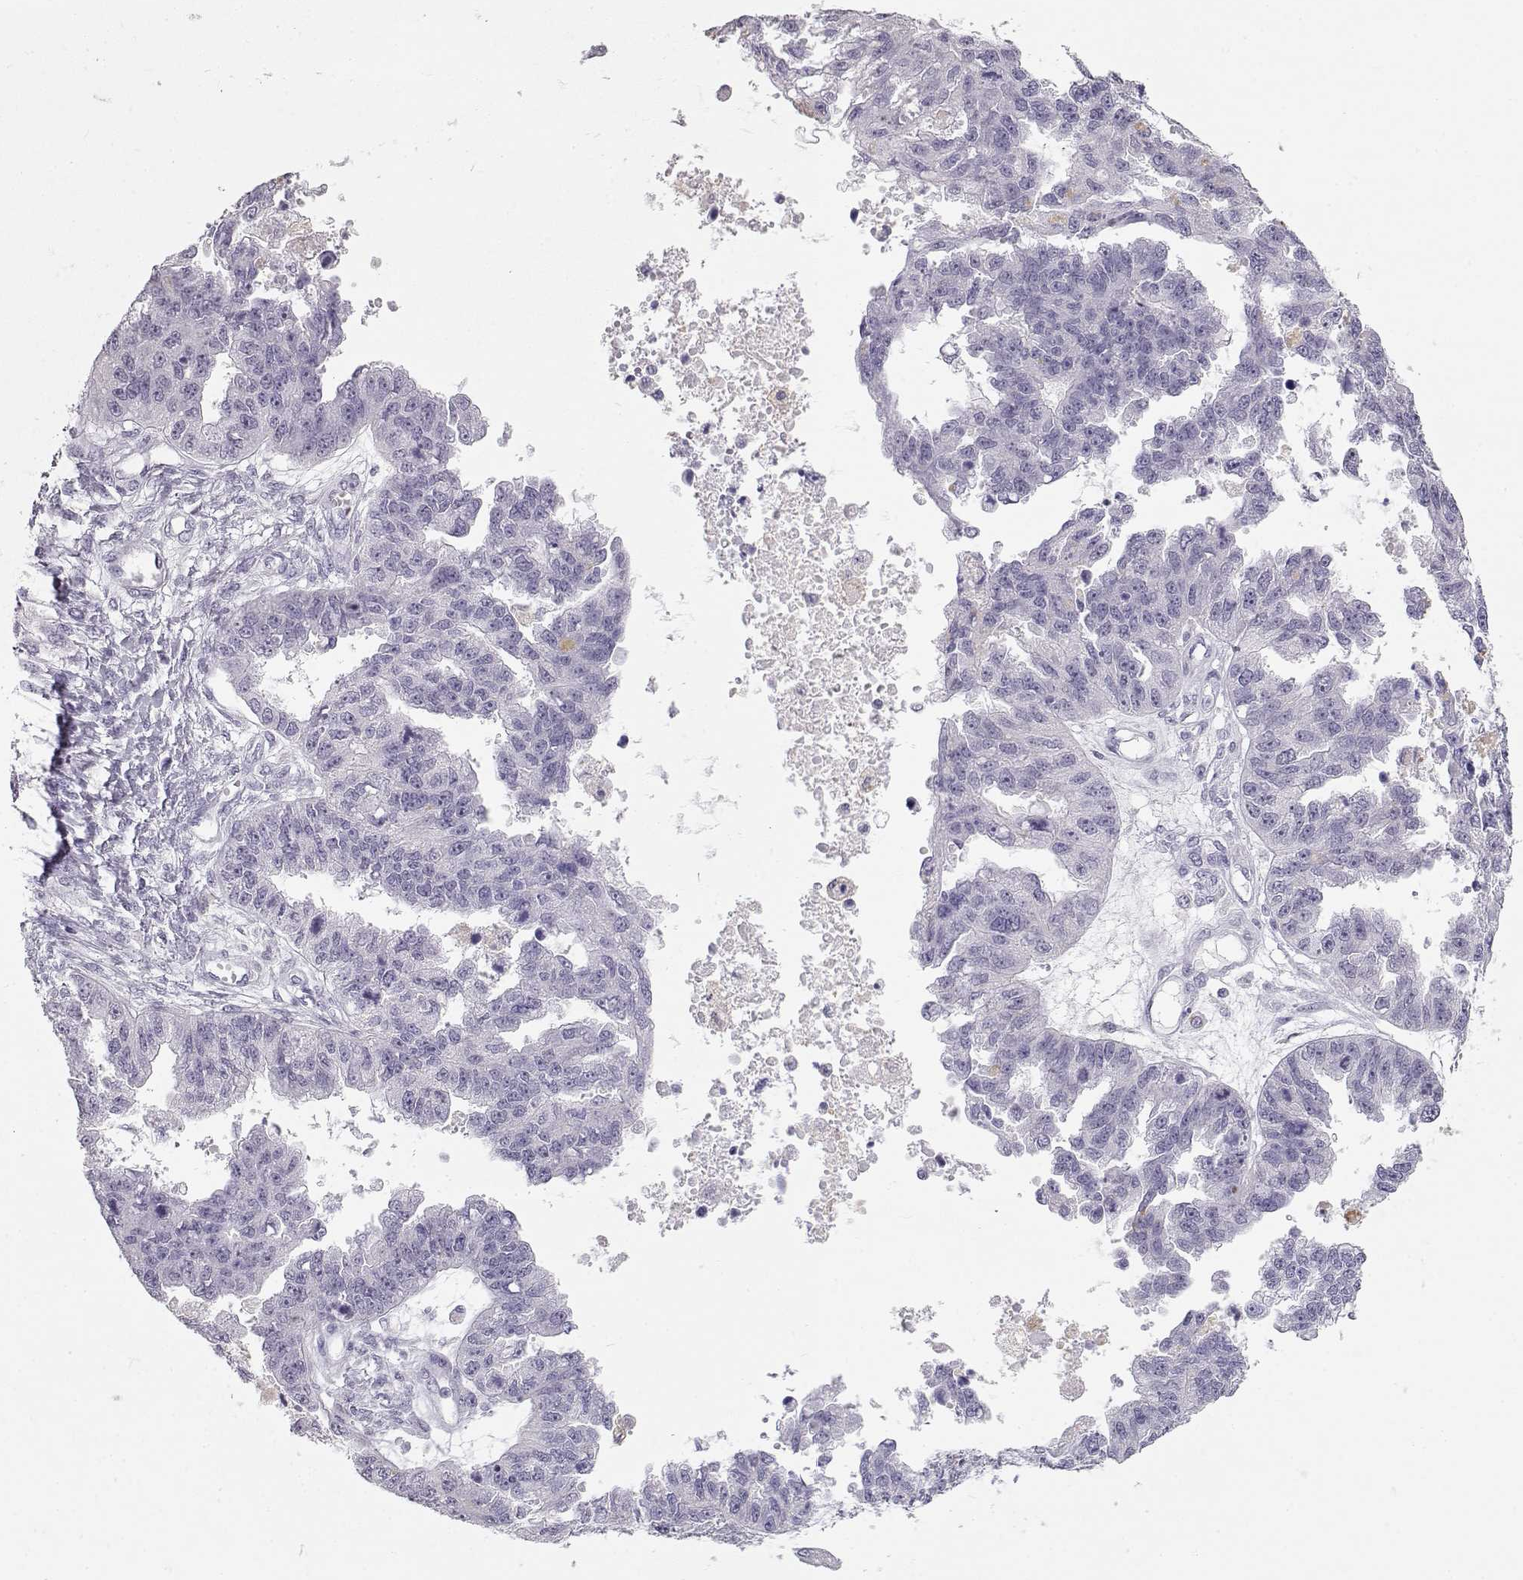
{"staining": {"intensity": "negative", "quantity": "none", "location": "none"}, "tissue": "ovarian cancer", "cell_type": "Tumor cells", "image_type": "cancer", "snomed": [{"axis": "morphology", "description": "Cystadenocarcinoma, serous, NOS"}, {"axis": "topography", "description": "Ovary"}], "caption": "DAB immunohistochemical staining of serous cystadenocarcinoma (ovarian) exhibits no significant positivity in tumor cells.", "gene": "NUTM1", "patient": {"sex": "female", "age": 58}}